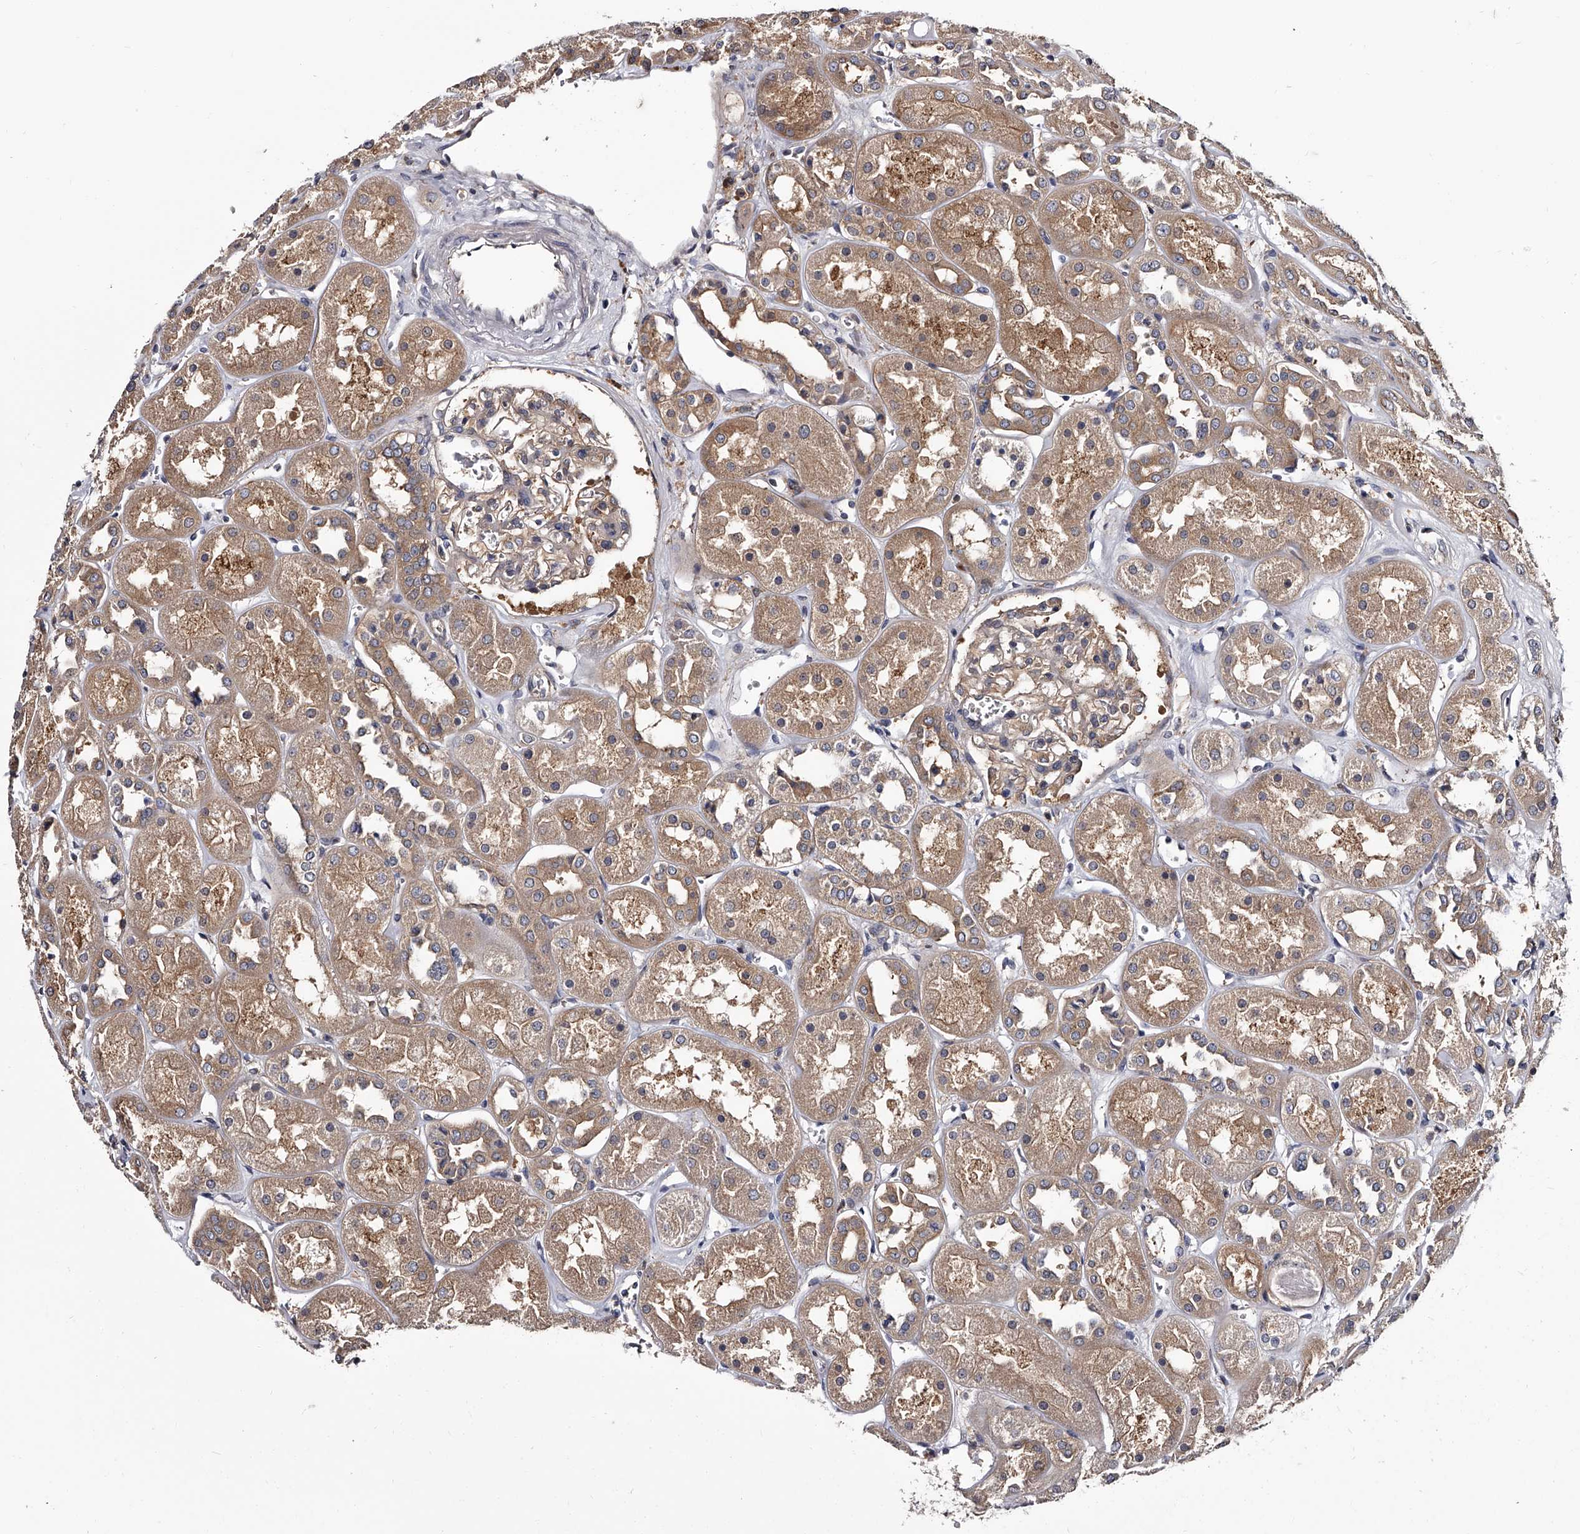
{"staining": {"intensity": "weak", "quantity": "<25%", "location": "cytoplasmic/membranous"}, "tissue": "kidney", "cell_type": "Cells in glomeruli", "image_type": "normal", "snomed": [{"axis": "morphology", "description": "Normal tissue, NOS"}, {"axis": "topography", "description": "Kidney"}], "caption": "Immunohistochemistry image of benign human kidney stained for a protein (brown), which displays no staining in cells in glomeruli. The staining is performed using DAB (3,3'-diaminobenzidine) brown chromogen with nuclei counter-stained in using hematoxylin.", "gene": "GAPVD1", "patient": {"sex": "male", "age": 70}}